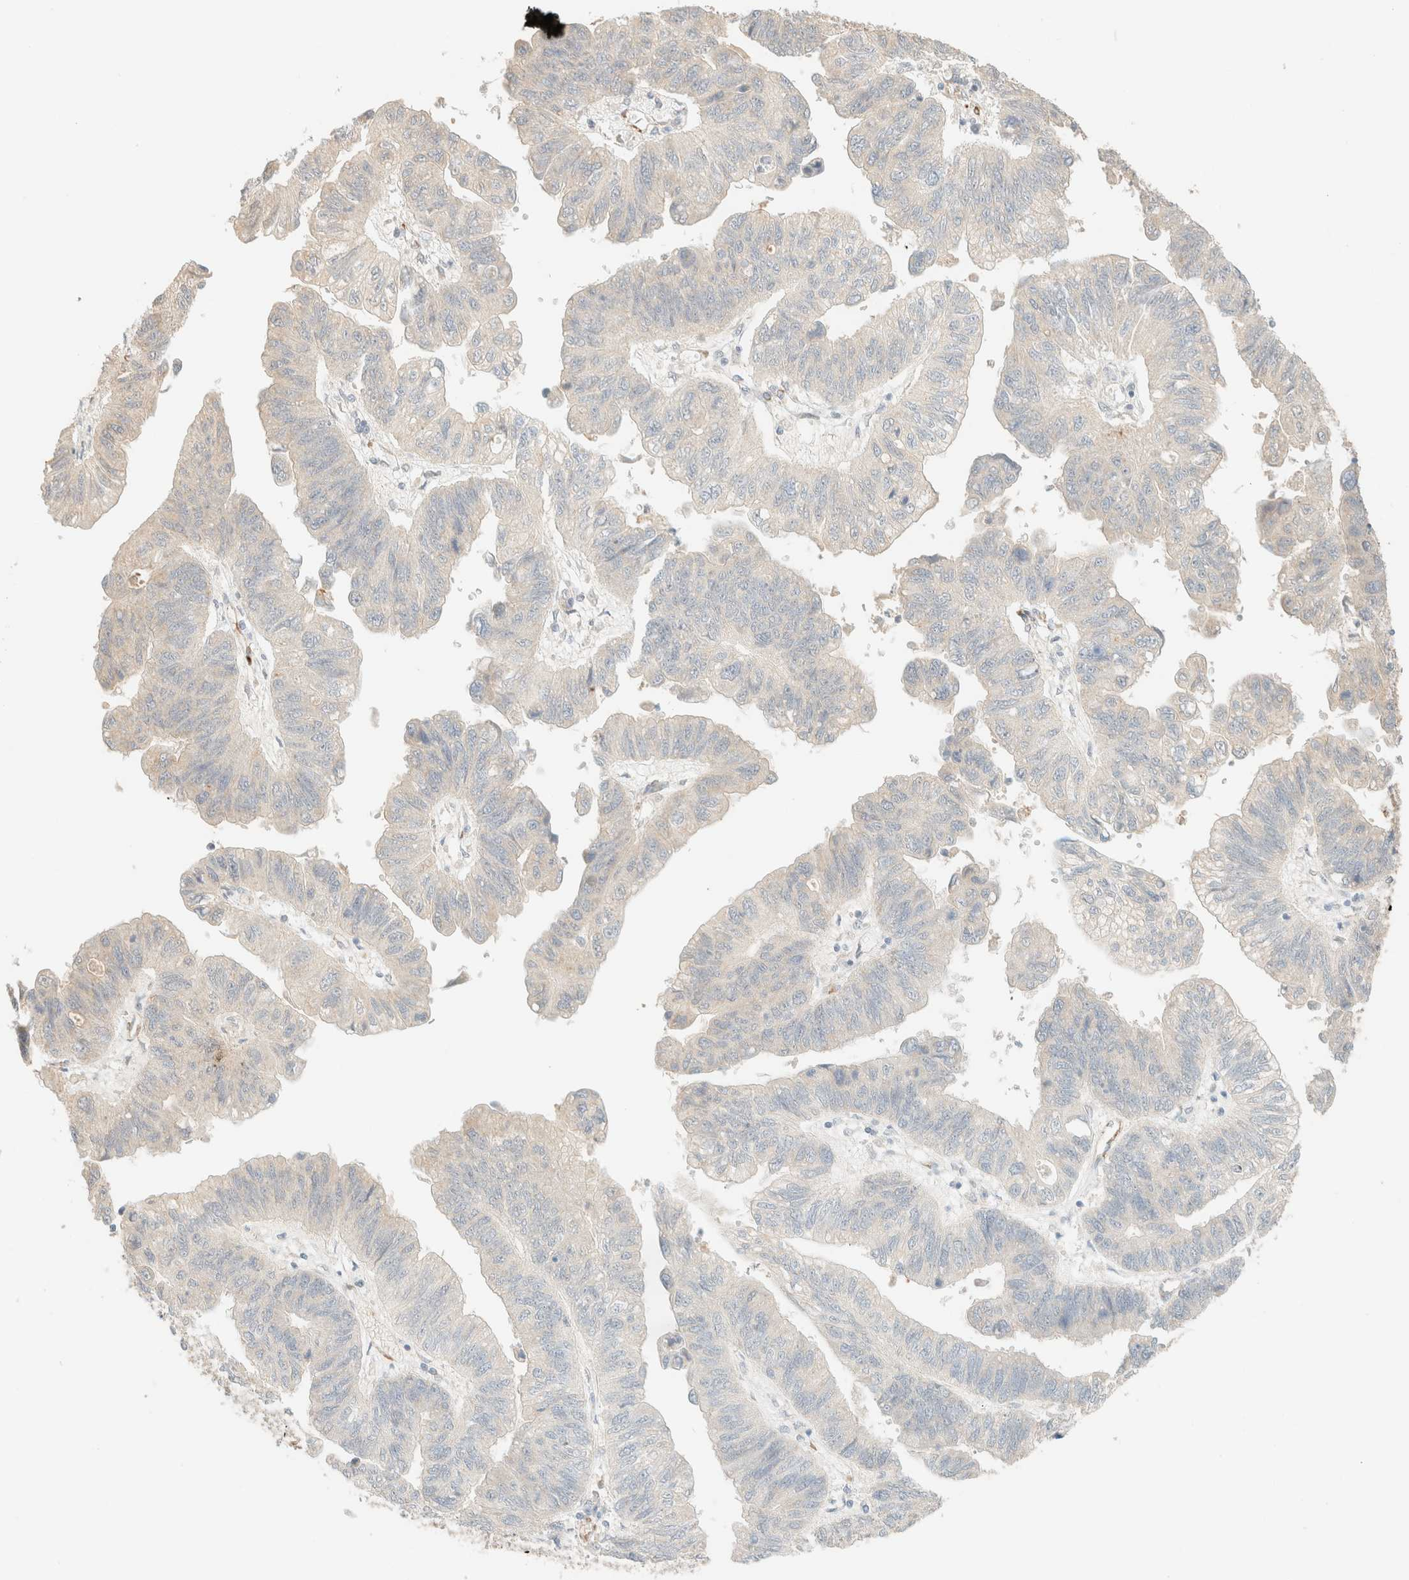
{"staining": {"intensity": "negative", "quantity": "none", "location": "none"}, "tissue": "stomach cancer", "cell_type": "Tumor cells", "image_type": "cancer", "snomed": [{"axis": "morphology", "description": "Adenocarcinoma, NOS"}, {"axis": "topography", "description": "Stomach"}], "caption": "Immunohistochemical staining of human stomach cancer (adenocarcinoma) reveals no significant staining in tumor cells.", "gene": "SPARCL1", "patient": {"sex": "male", "age": 59}}